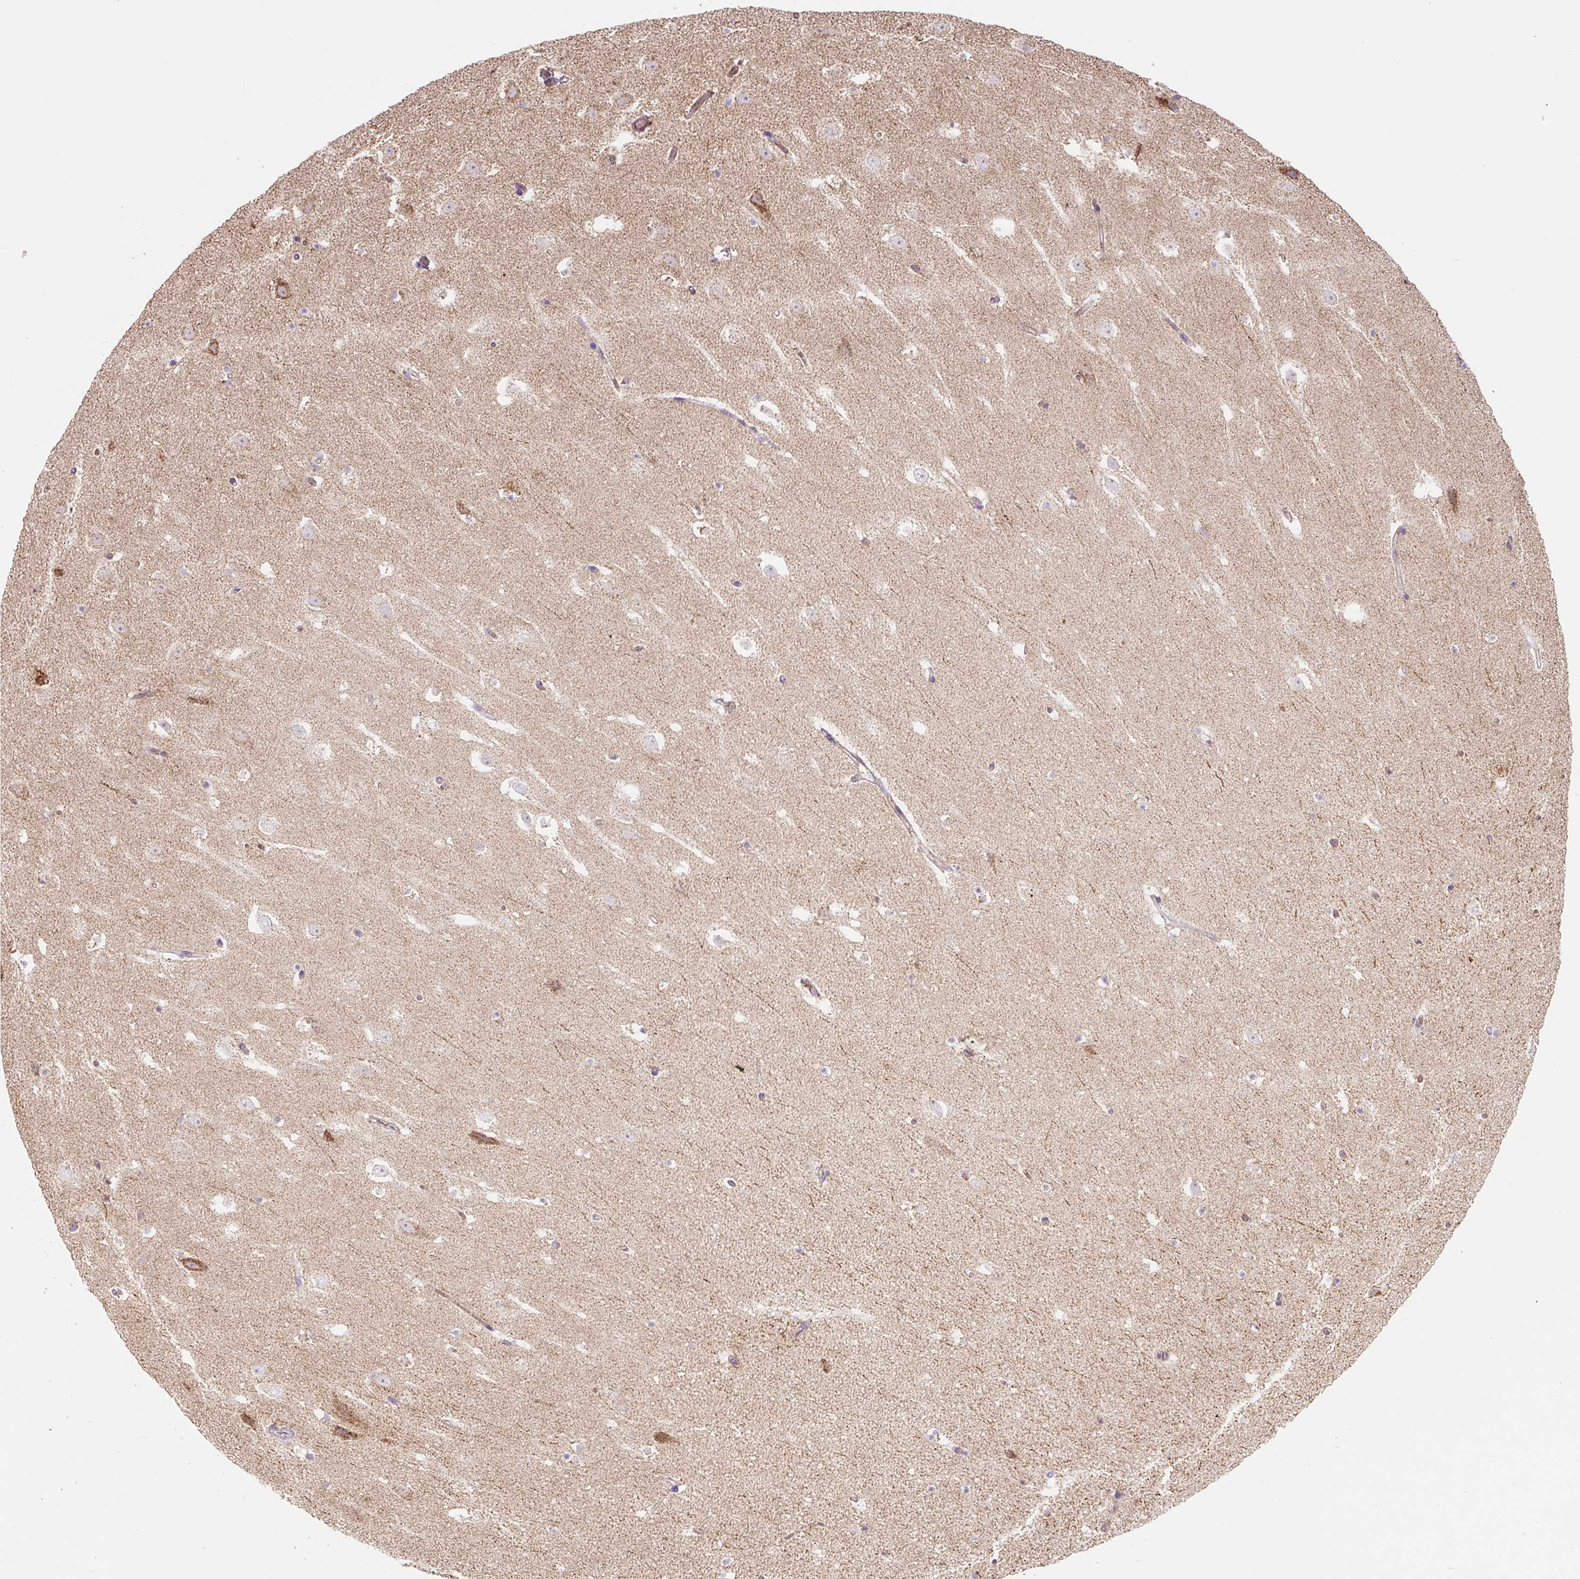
{"staining": {"intensity": "negative", "quantity": "none", "location": "none"}, "tissue": "hippocampus", "cell_type": "Glial cells", "image_type": "normal", "snomed": [{"axis": "morphology", "description": "Normal tissue, NOS"}, {"axis": "topography", "description": "Hippocampus"}], "caption": "IHC of normal hippocampus shows no staining in glial cells.", "gene": "MT", "patient": {"sex": "male", "age": 37}}